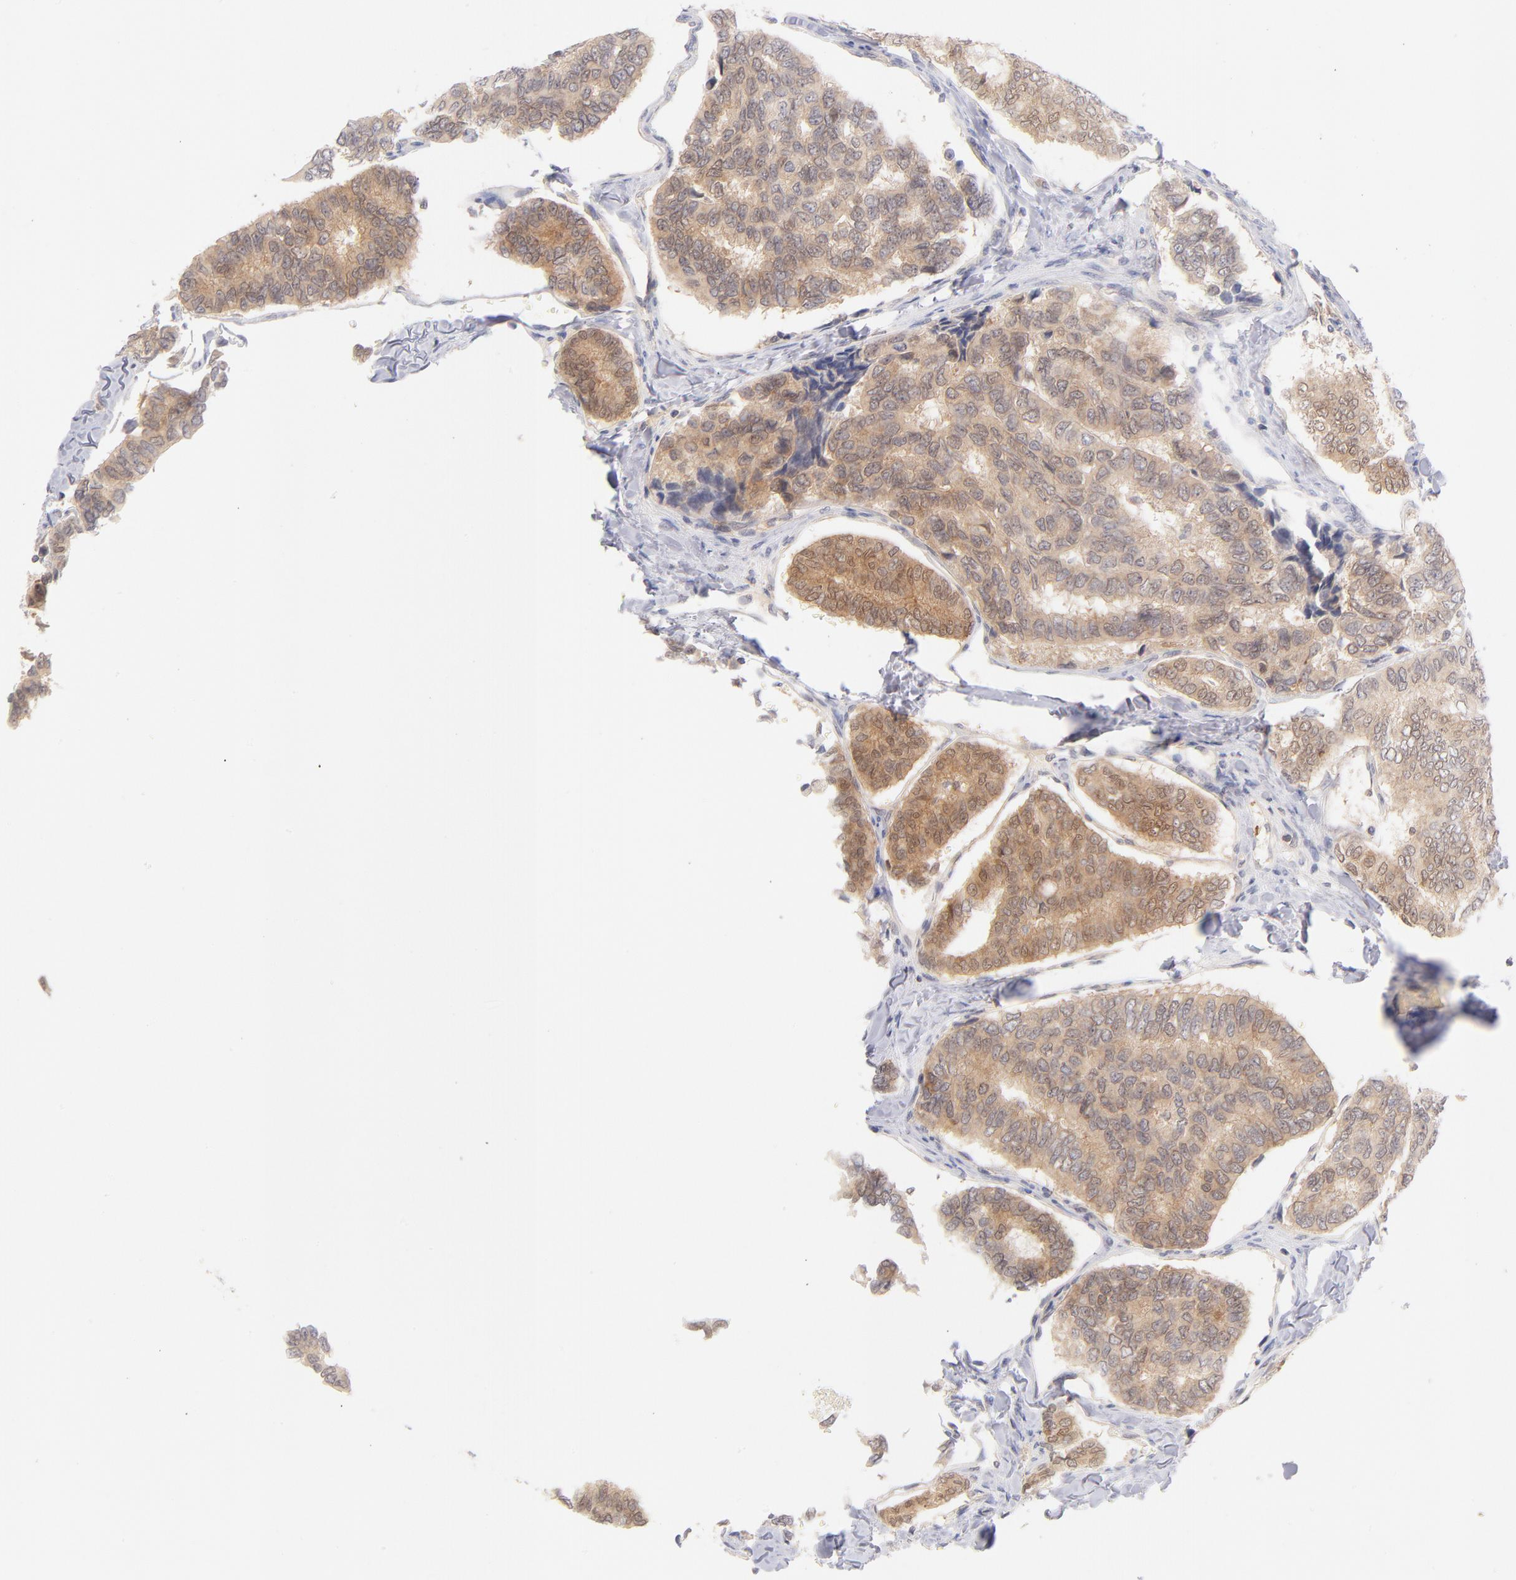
{"staining": {"intensity": "weak", "quantity": ">75%", "location": "cytoplasmic/membranous,nuclear"}, "tissue": "thyroid cancer", "cell_type": "Tumor cells", "image_type": "cancer", "snomed": [{"axis": "morphology", "description": "Papillary adenocarcinoma, NOS"}, {"axis": "topography", "description": "Thyroid gland"}], "caption": "The photomicrograph exhibits immunohistochemical staining of thyroid papillary adenocarcinoma. There is weak cytoplasmic/membranous and nuclear positivity is present in approximately >75% of tumor cells.", "gene": "CASP6", "patient": {"sex": "female", "age": 35}}